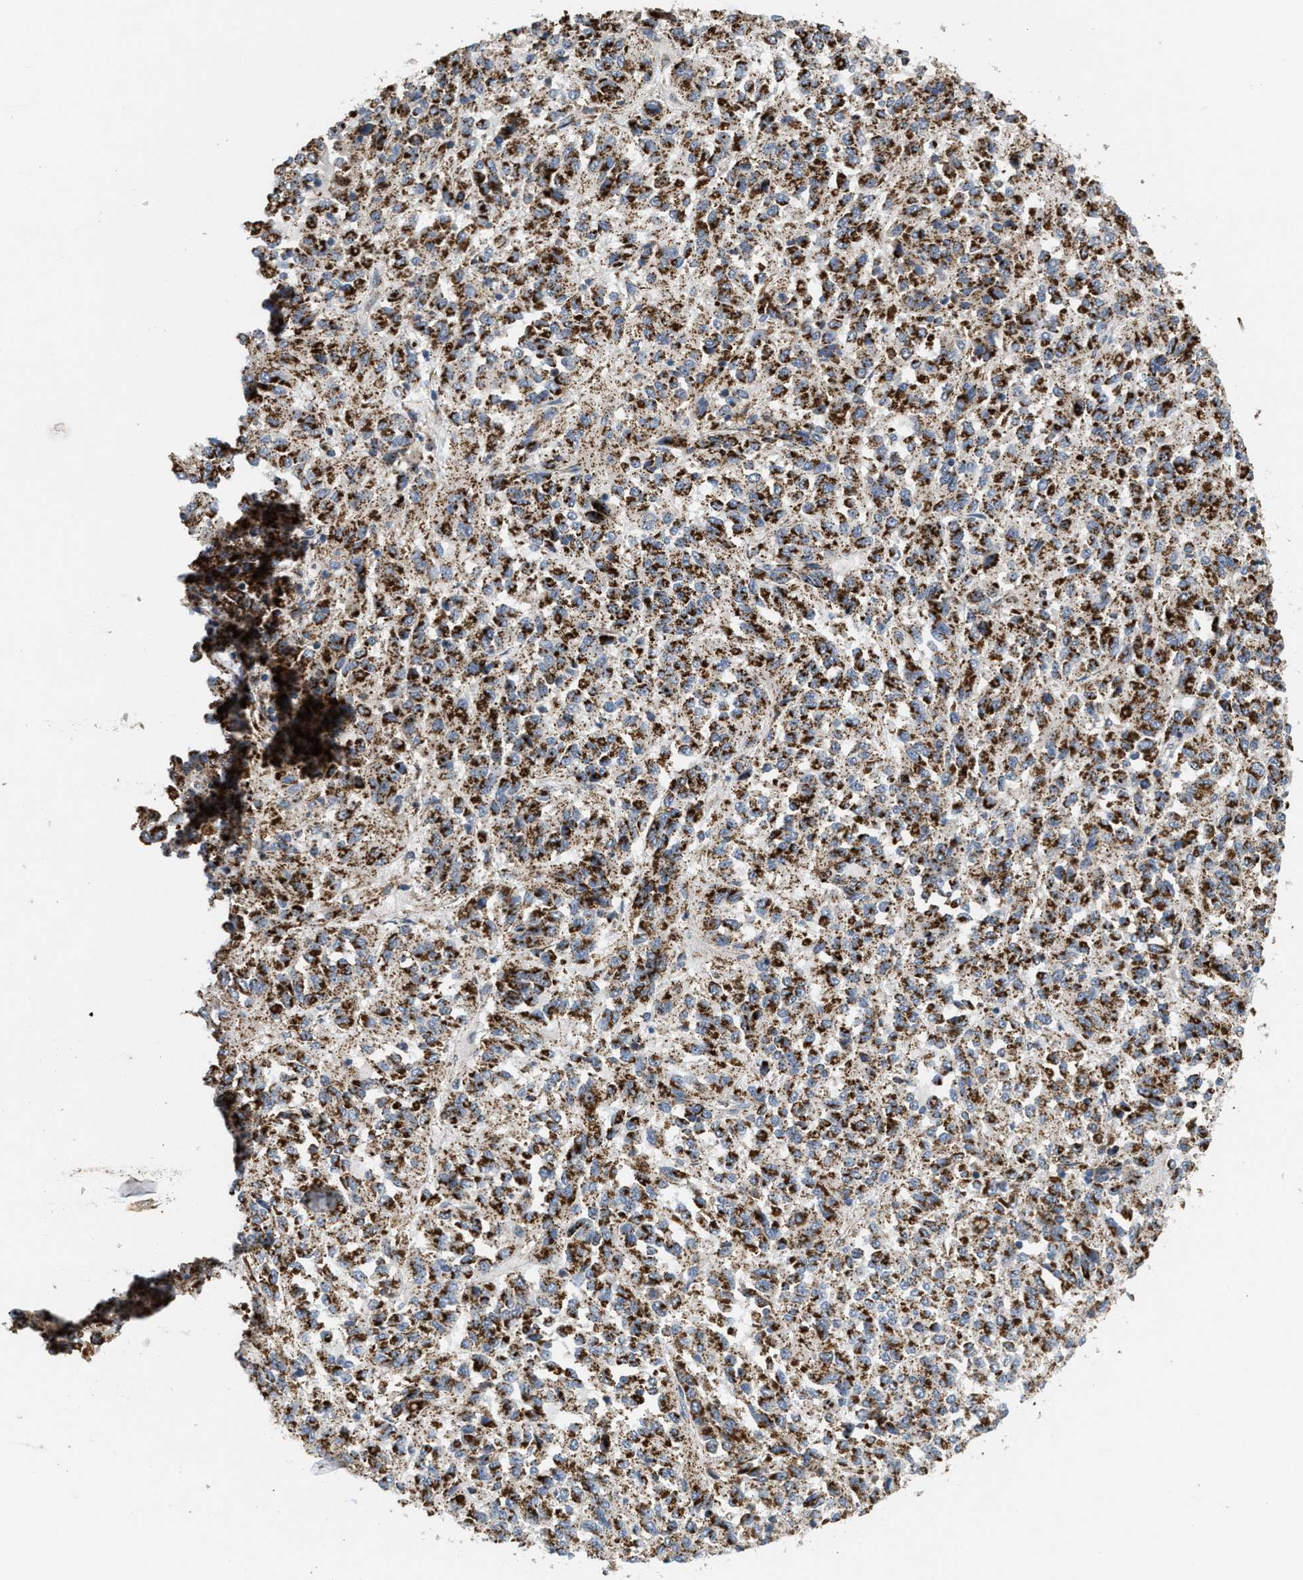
{"staining": {"intensity": "strong", "quantity": ">75%", "location": "cytoplasmic/membranous"}, "tissue": "melanoma", "cell_type": "Tumor cells", "image_type": "cancer", "snomed": [{"axis": "morphology", "description": "Malignant melanoma, Metastatic site"}, {"axis": "topography", "description": "Lung"}], "caption": "Malignant melanoma (metastatic site) stained with IHC shows strong cytoplasmic/membranous positivity in about >75% of tumor cells.", "gene": "TACO1", "patient": {"sex": "male", "age": 64}}